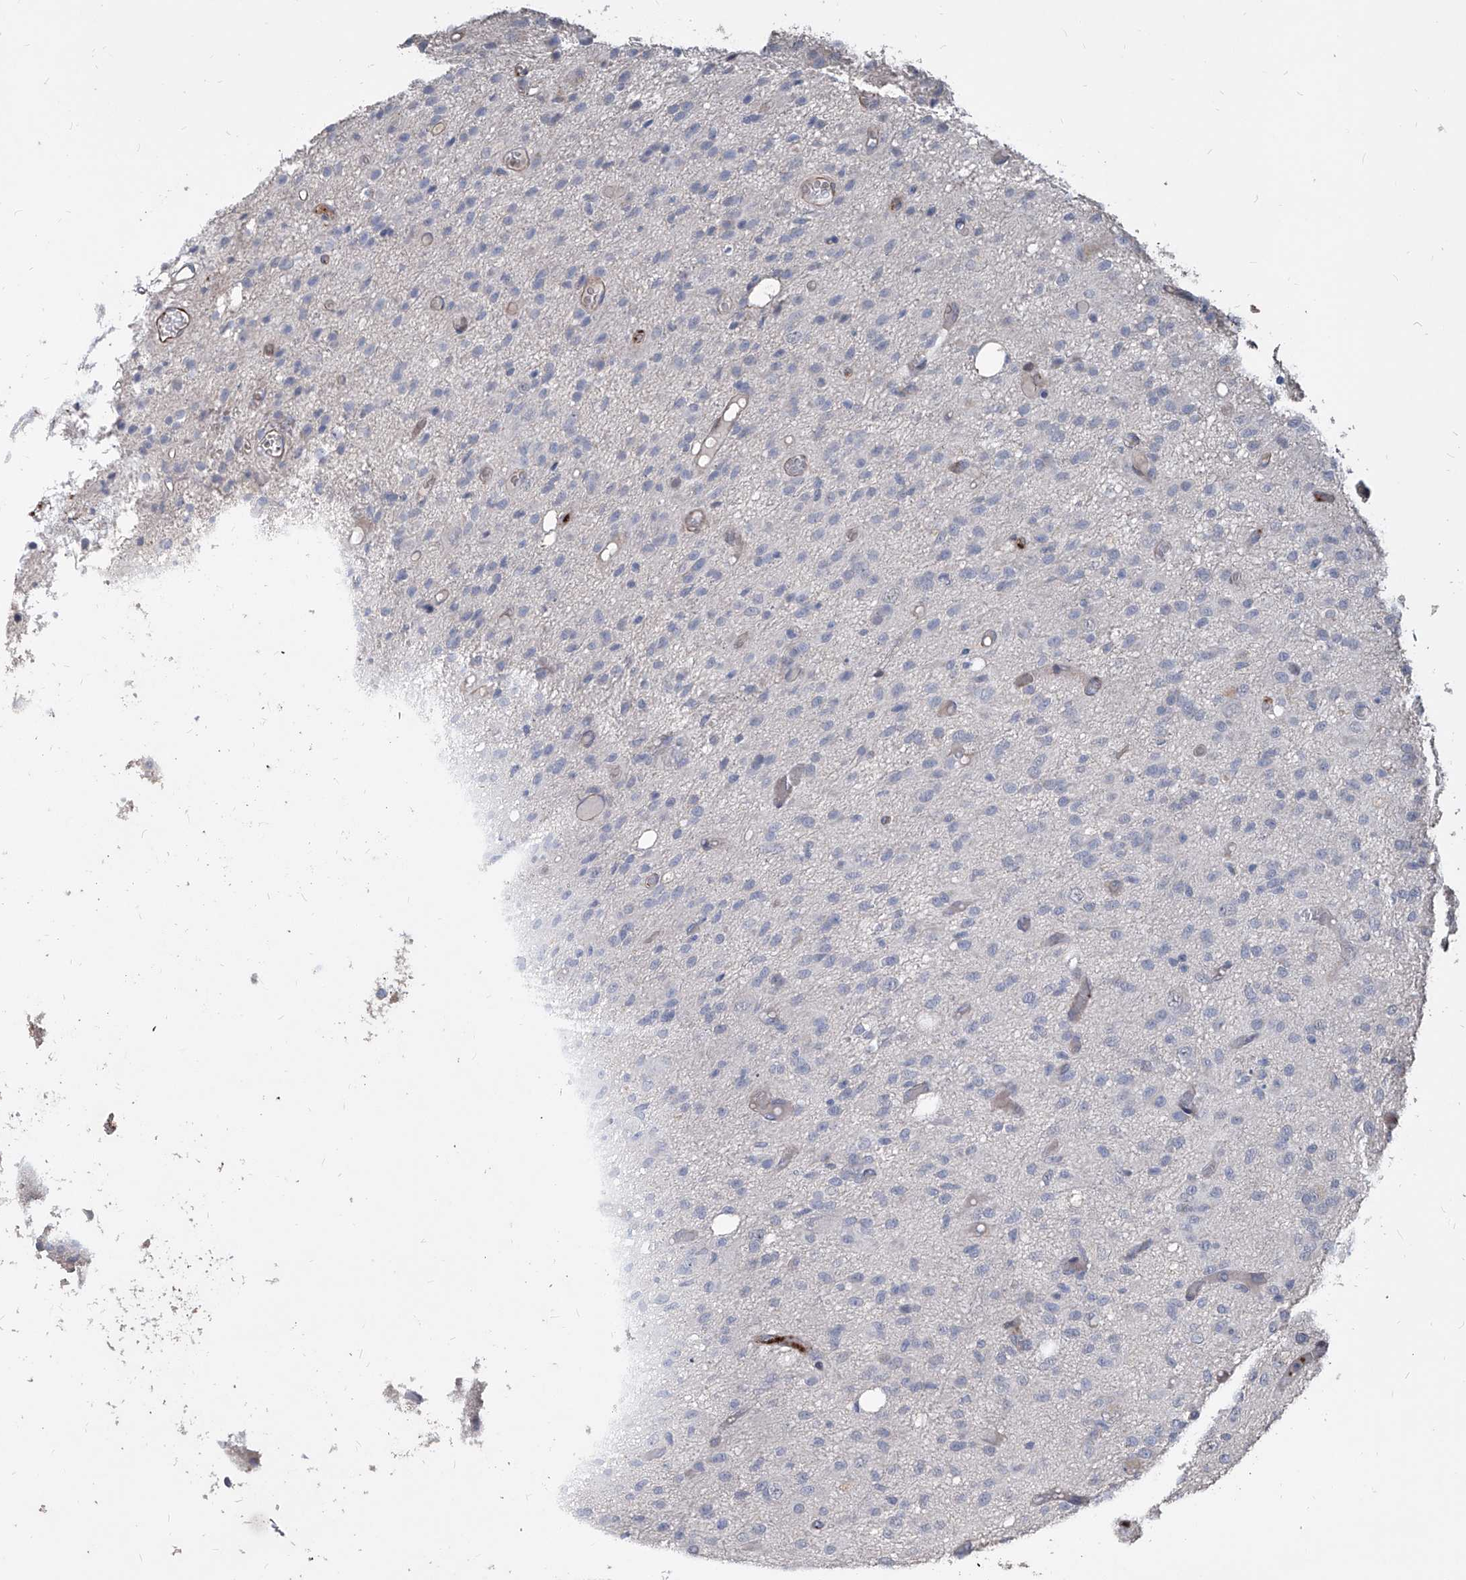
{"staining": {"intensity": "negative", "quantity": "none", "location": "none"}, "tissue": "glioma", "cell_type": "Tumor cells", "image_type": "cancer", "snomed": [{"axis": "morphology", "description": "Glioma, malignant, High grade"}, {"axis": "topography", "description": "Brain"}], "caption": "Tumor cells show no significant protein staining in glioma.", "gene": "FAM83B", "patient": {"sex": "female", "age": 59}}